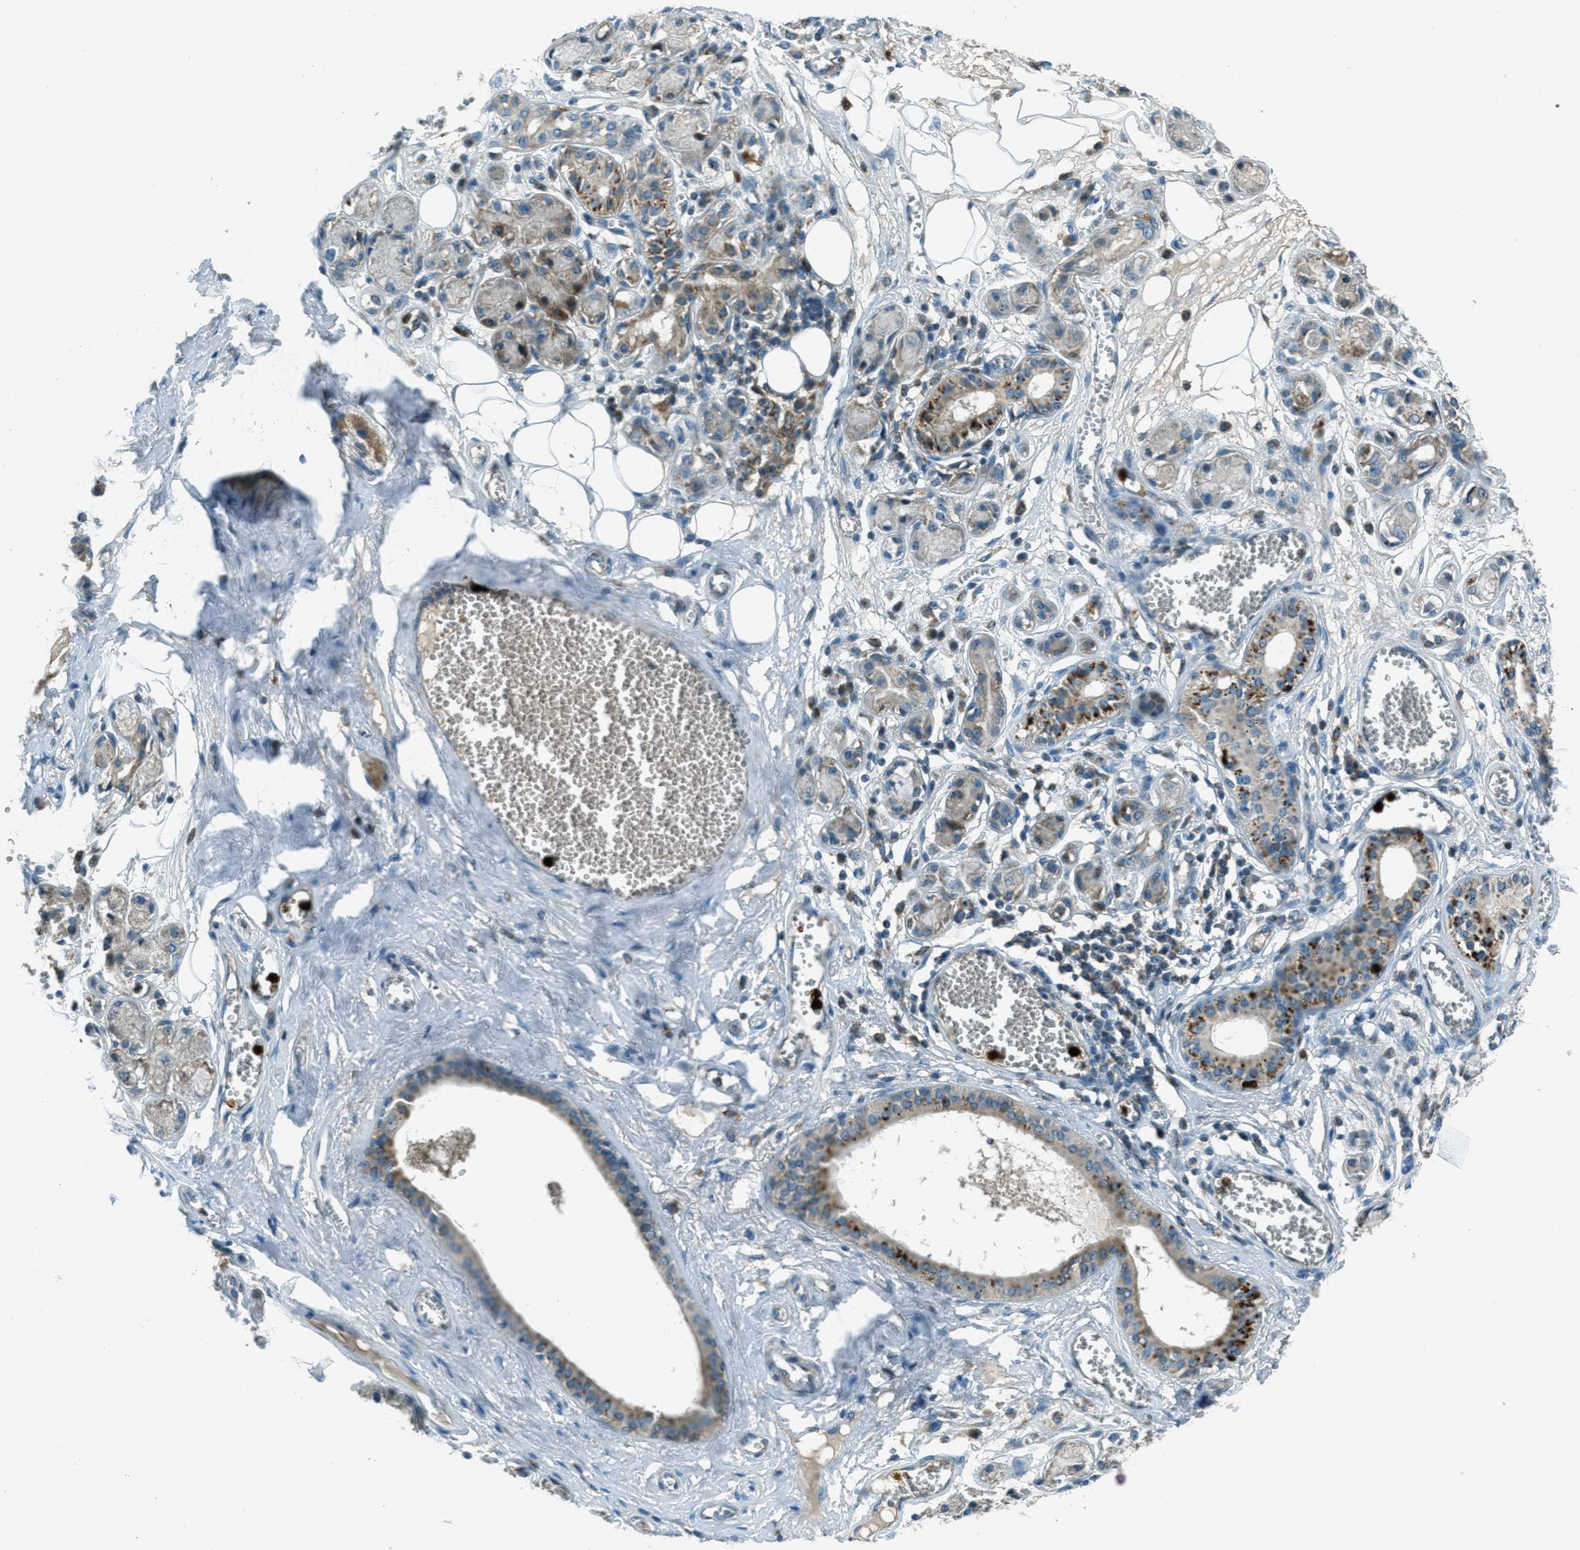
{"staining": {"intensity": "negative", "quantity": "none", "location": "none"}, "tissue": "adipose tissue", "cell_type": "Adipocytes", "image_type": "normal", "snomed": [{"axis": "morphology", "description": "Normal tissue, NOS"}, {"axis": "morphology", "description": "Inflammation, NOS"}, {"axis": "topography", "description": "Salivary gland"}, {"axis": "topography", "description": "Peripheral nerve tissue"}], "caption": "This is a photomicrograph of immunohistochemistry (IHC) staining of benign adipose tissue, which shows no expression in adipocytes. The staining was performed using DAB (3,3'-diaminobenzidine) to visualize the protein expression in brown, while the nuclei were stained in blue with hematoxylin (Magnification: 20x).", "gene": "FAR1", "patient": {"sex": "female", "age": 75}}